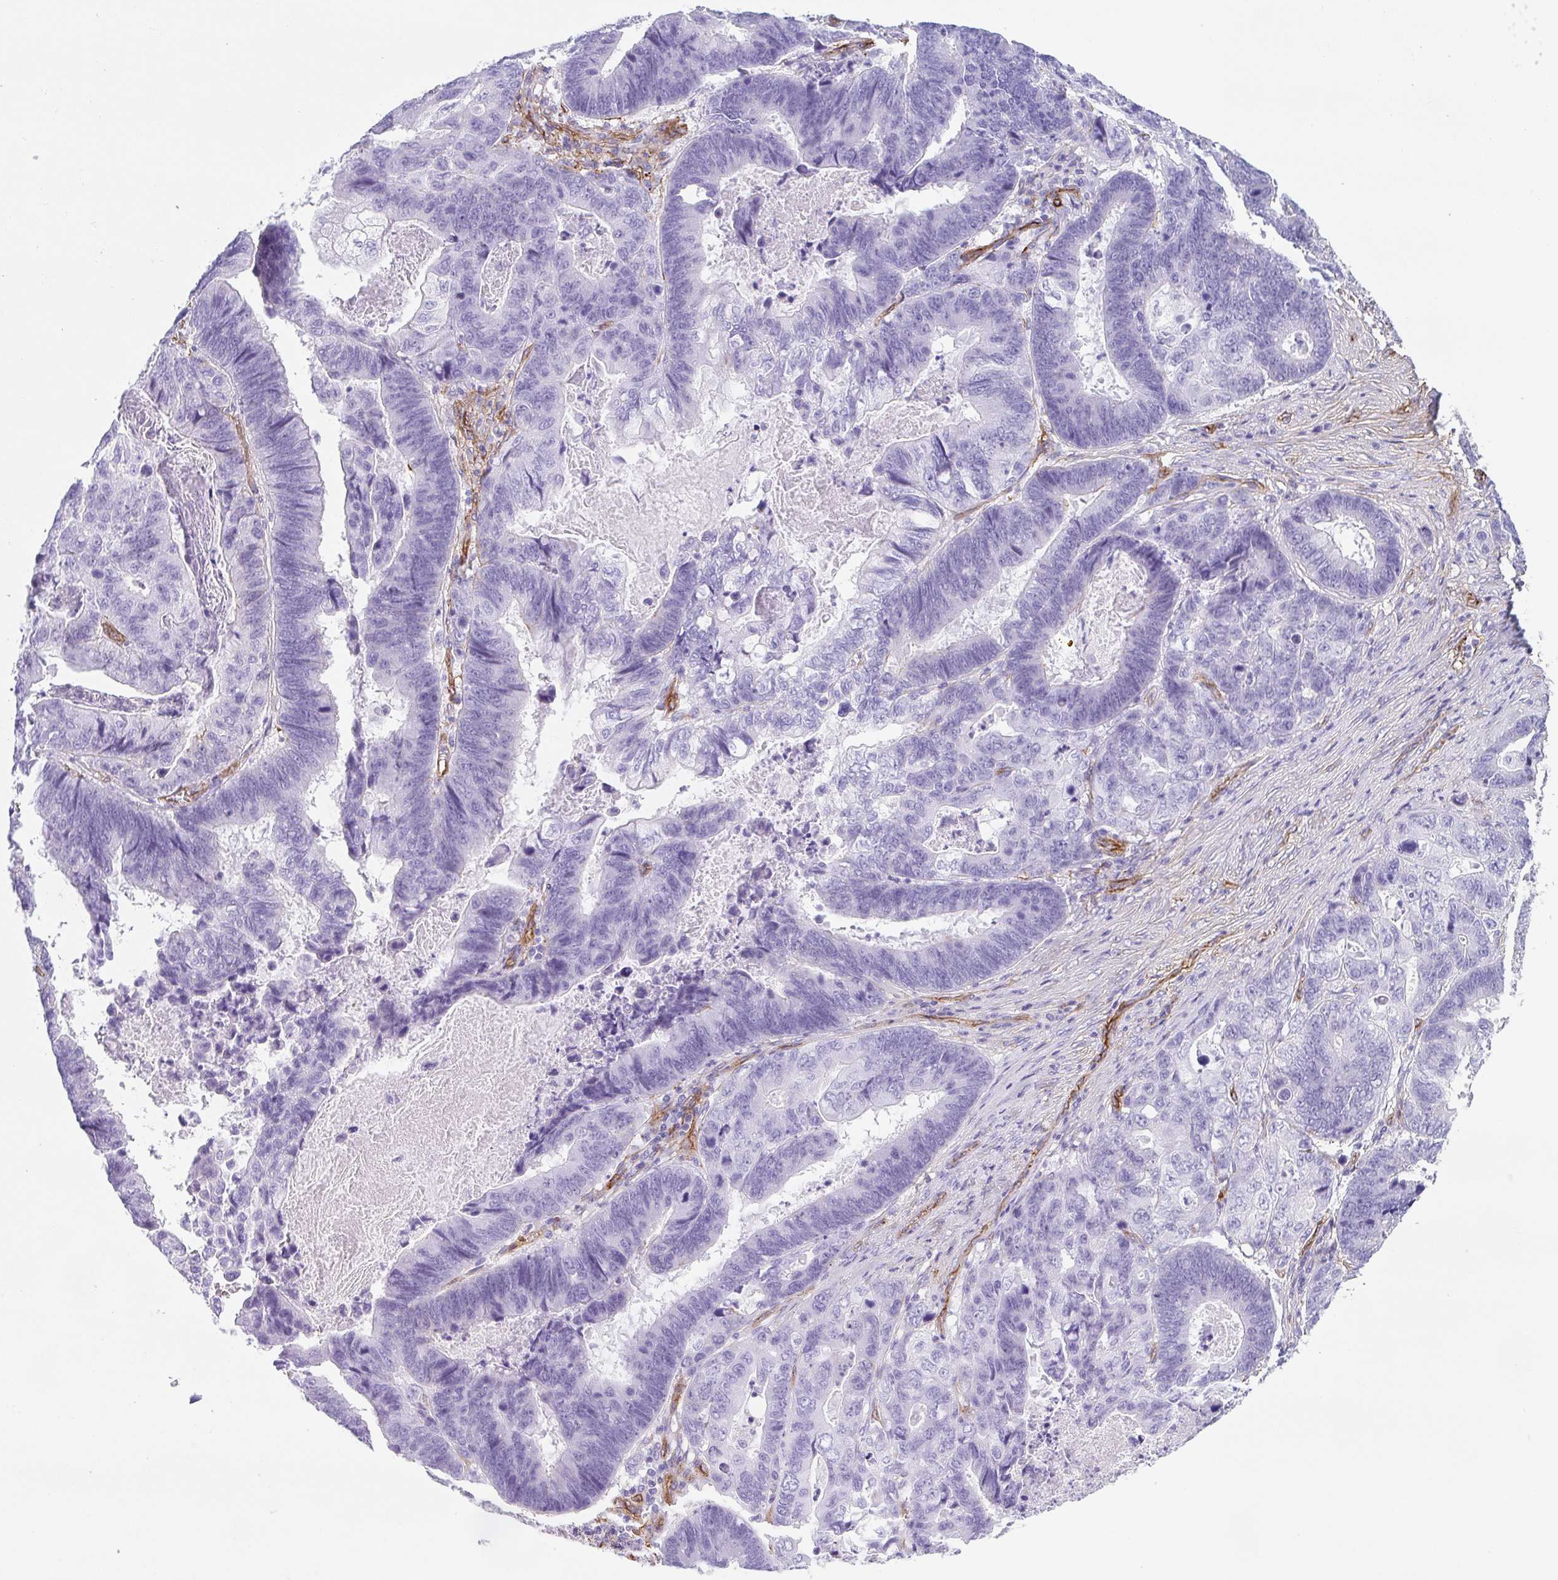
{"staining": {"intensity": "negative", "quantity": "none", "location": "none"}, "tissue": "lung cancer", "cell_type": "Tumor cells", "image_type": "cancer", "snomed": [{"axis": "morphology", "description": "Aneuploidy"}, {"axis": "morphology", "description": "Adenocarcinoma, NOS"}, {"axis": "morphology", "description": "Adenocarcinoma primary or metastatic"}, {"axis": "topography", "description": "Lung"}], "caption": "A histopathology image of human adenocarcinoma (lung) is negative for staining in tumor cells.", "gene": "DBN1", "patient": {"sex": "female", "age": 75}}